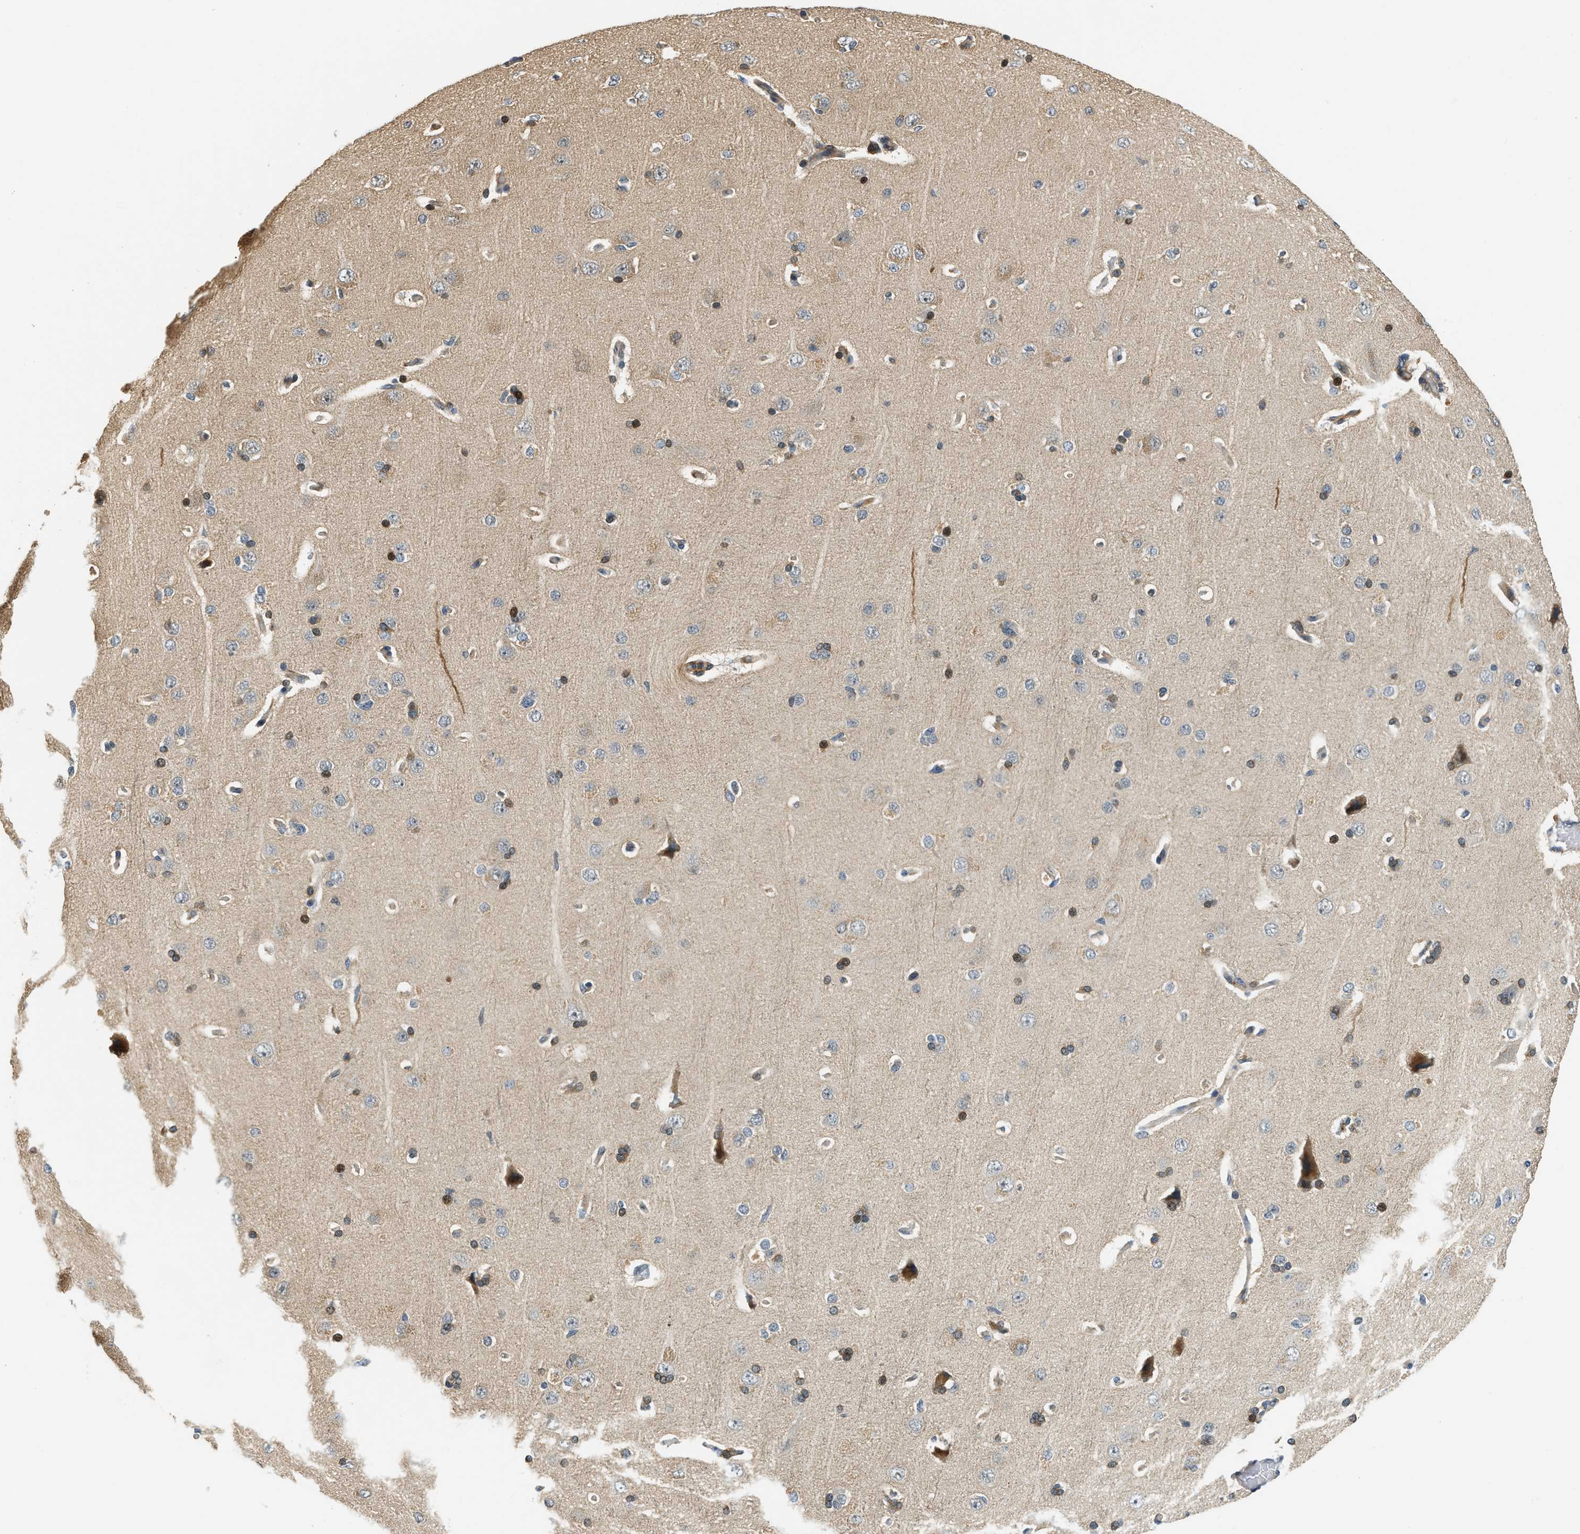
{"staining": {"intensity": "moderate", "quantity": "25%-75%", "location": "cytoplasmic/membranous"}, "tissue": "cerebral cortex", "cell_type": "Endothelial cells", "image_type": "normal", "snomed": [{"axis": "morphology", "description": "Normal tissue, NOS"}, {"axis": "topography", "description": "Cerebral cortex"}], "caption": "DAB (3,3'-diaminobenzidine) immunohistochemical staining of normal cerebral cortex reveals moderate cytoplasmic/membranous protein expression in approximately 25%-75% of endothelial cells. The staining was performed using DAB (3,3'-diaminobenzidine) to visualize the protein expression in brown, while the nuclei were stained in blue with hematoxylin (Magnification: 20x).", "gene": "ALOX12", "patient": {"sex": "male", "age": 62}}